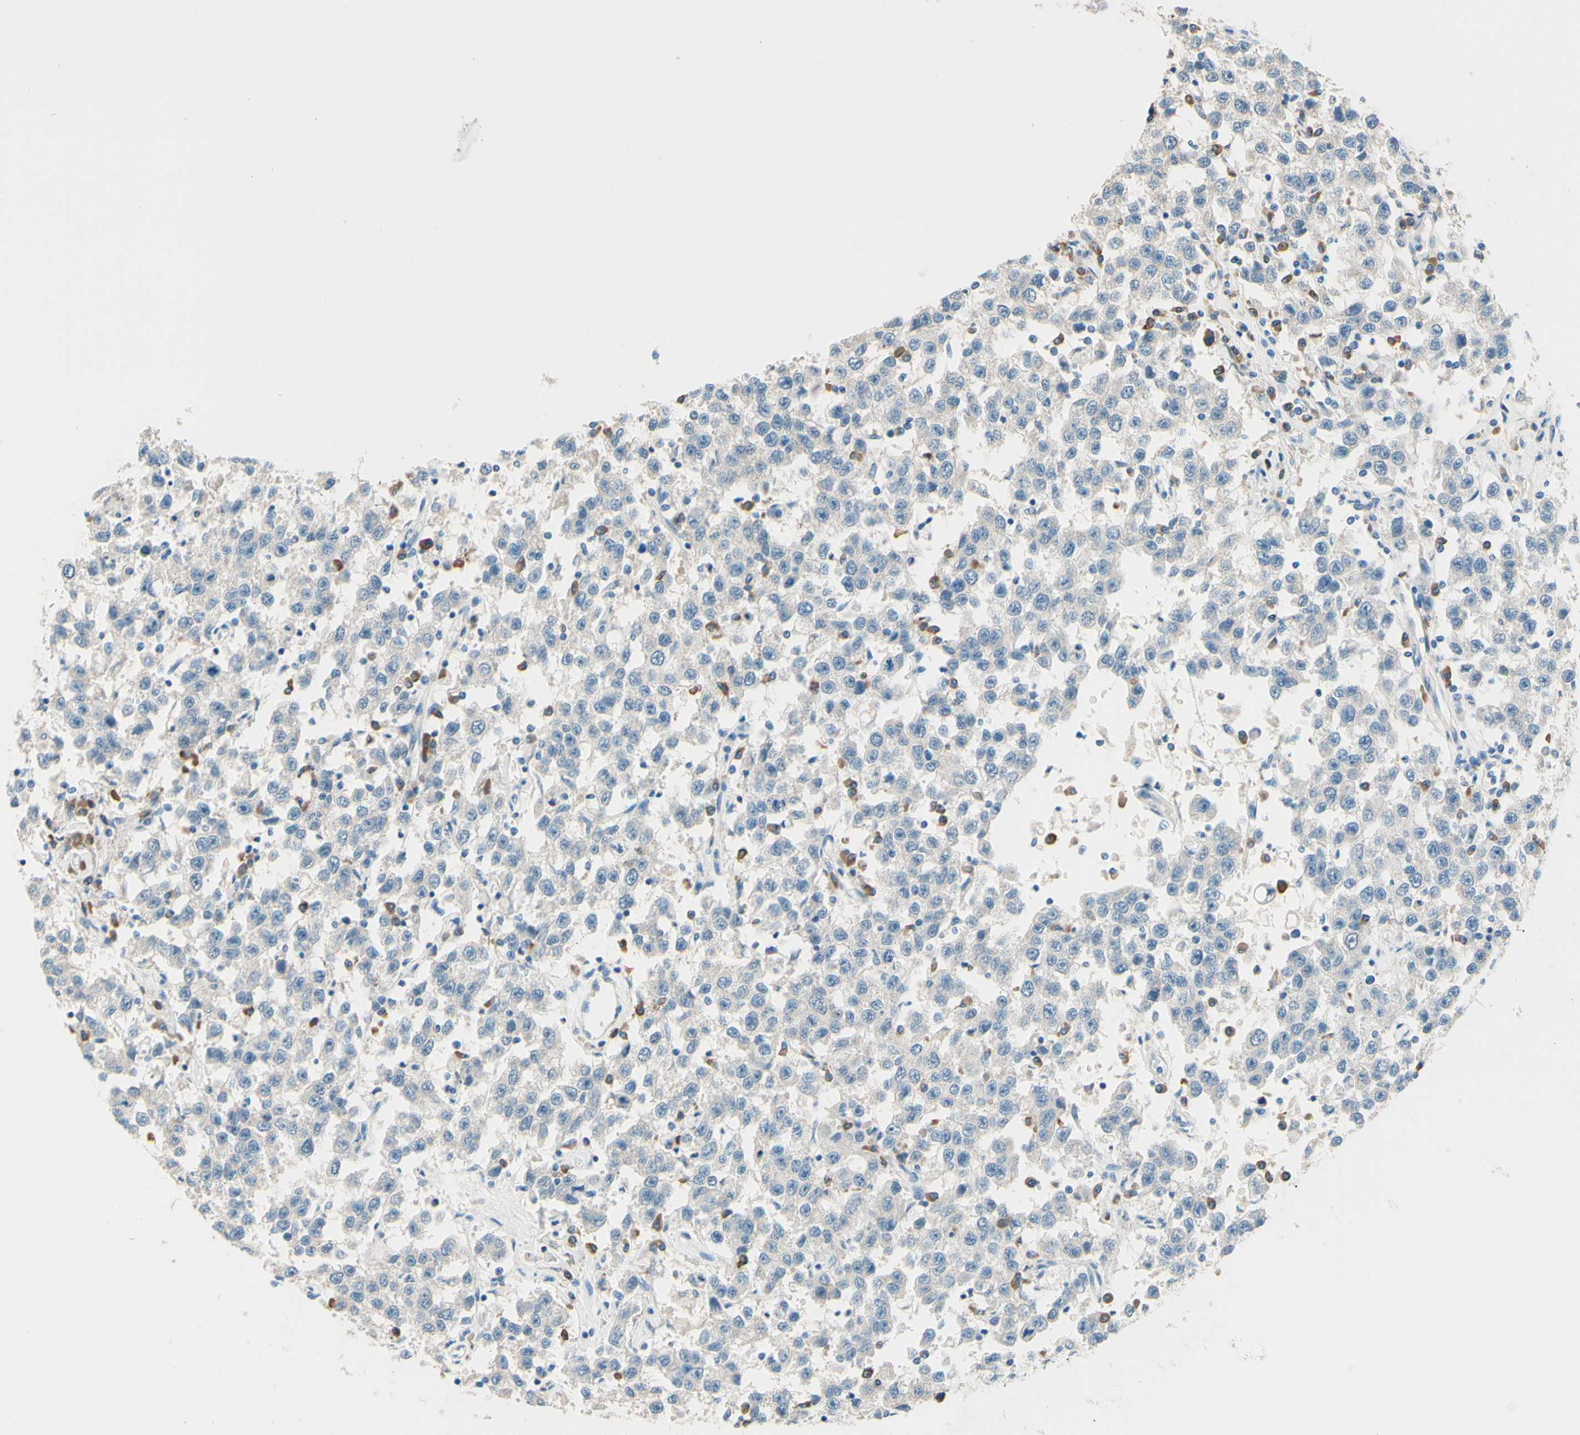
{"staining": {"intensity": "negative", "quantity": "none", "location": "none"}, "tissue": "testis cancer", "cell_type": "Tumor cells", "image_type": "cancer", "snomed": [{"axis": "morphology", "description": "Seminoma, NOS"}, {"axis": "topography", "description": "Testis"}], "caption": "Immunohistochemistry (IHC) photomicrograph of neoplastic tissue: human testis seminoma stained with DAB (3,3'-diaminobenzidine) exhibits no significant protein expression in tumor cells. Brightfield microscopy of immunohistochemistry stained with DAB (3,3'-diaminobenzidine) (brown) and hematoxylin (blue), captured at high magnification.", "gene": "PASD1", "patient": {"sex": "male", "age": 41}}